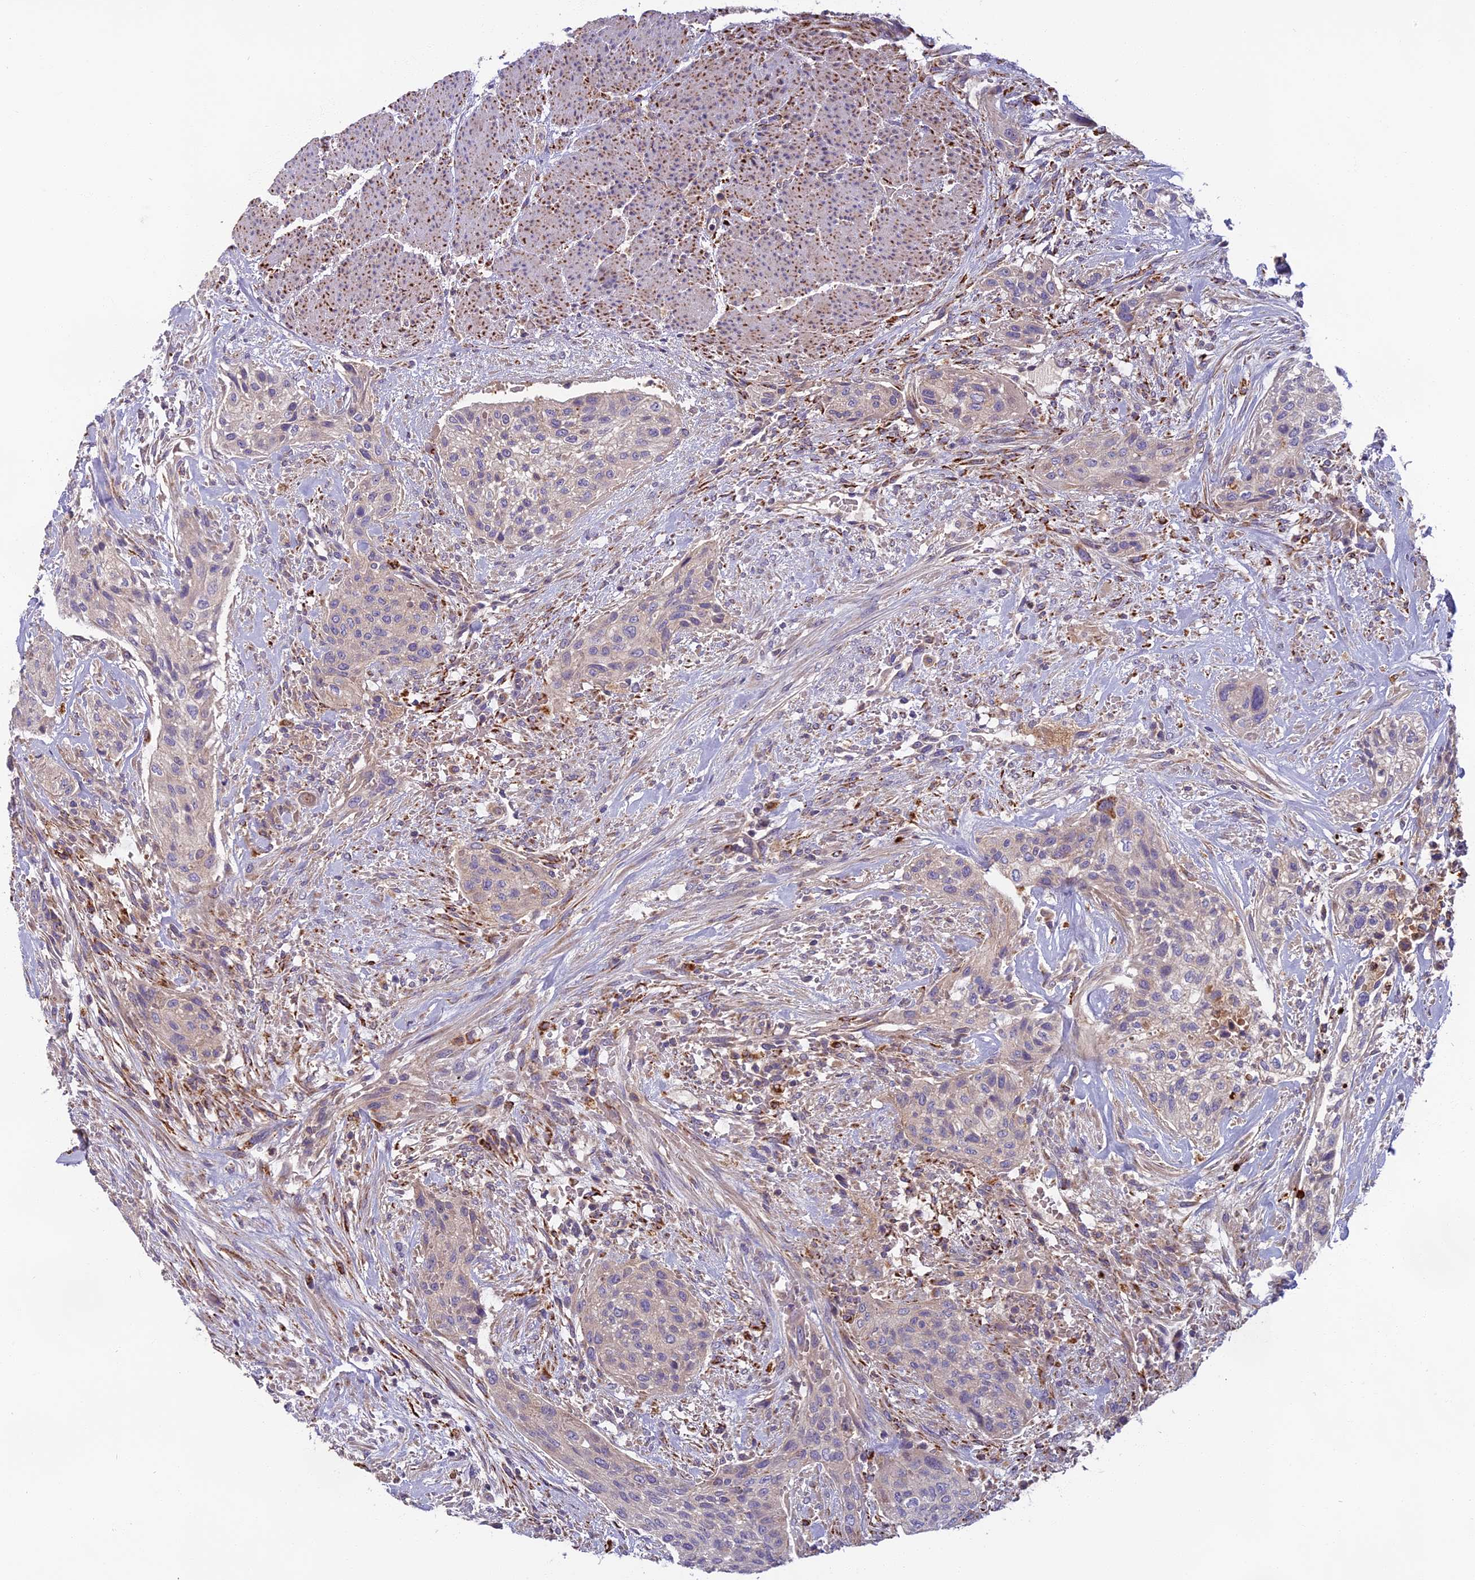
{"staining": {"intensity": "weak", "quantity": "<25%", "location": "cytoplasmic/membranous"}, "tissue": "urothelial cancer", "cell_type": "Tumor cells", "image_type": "cancer", "snomed": [{"axis": "morphology", "description": "Urothelial carcinoma, High grade"}, {"axis": "topography", "description": "Urinary bladder"}], "caption": "Tumor cells show no significant positivity in urothelial cancer.", "gene": "SEMA7A", "patient": {"sex": "male", "age": 35}}